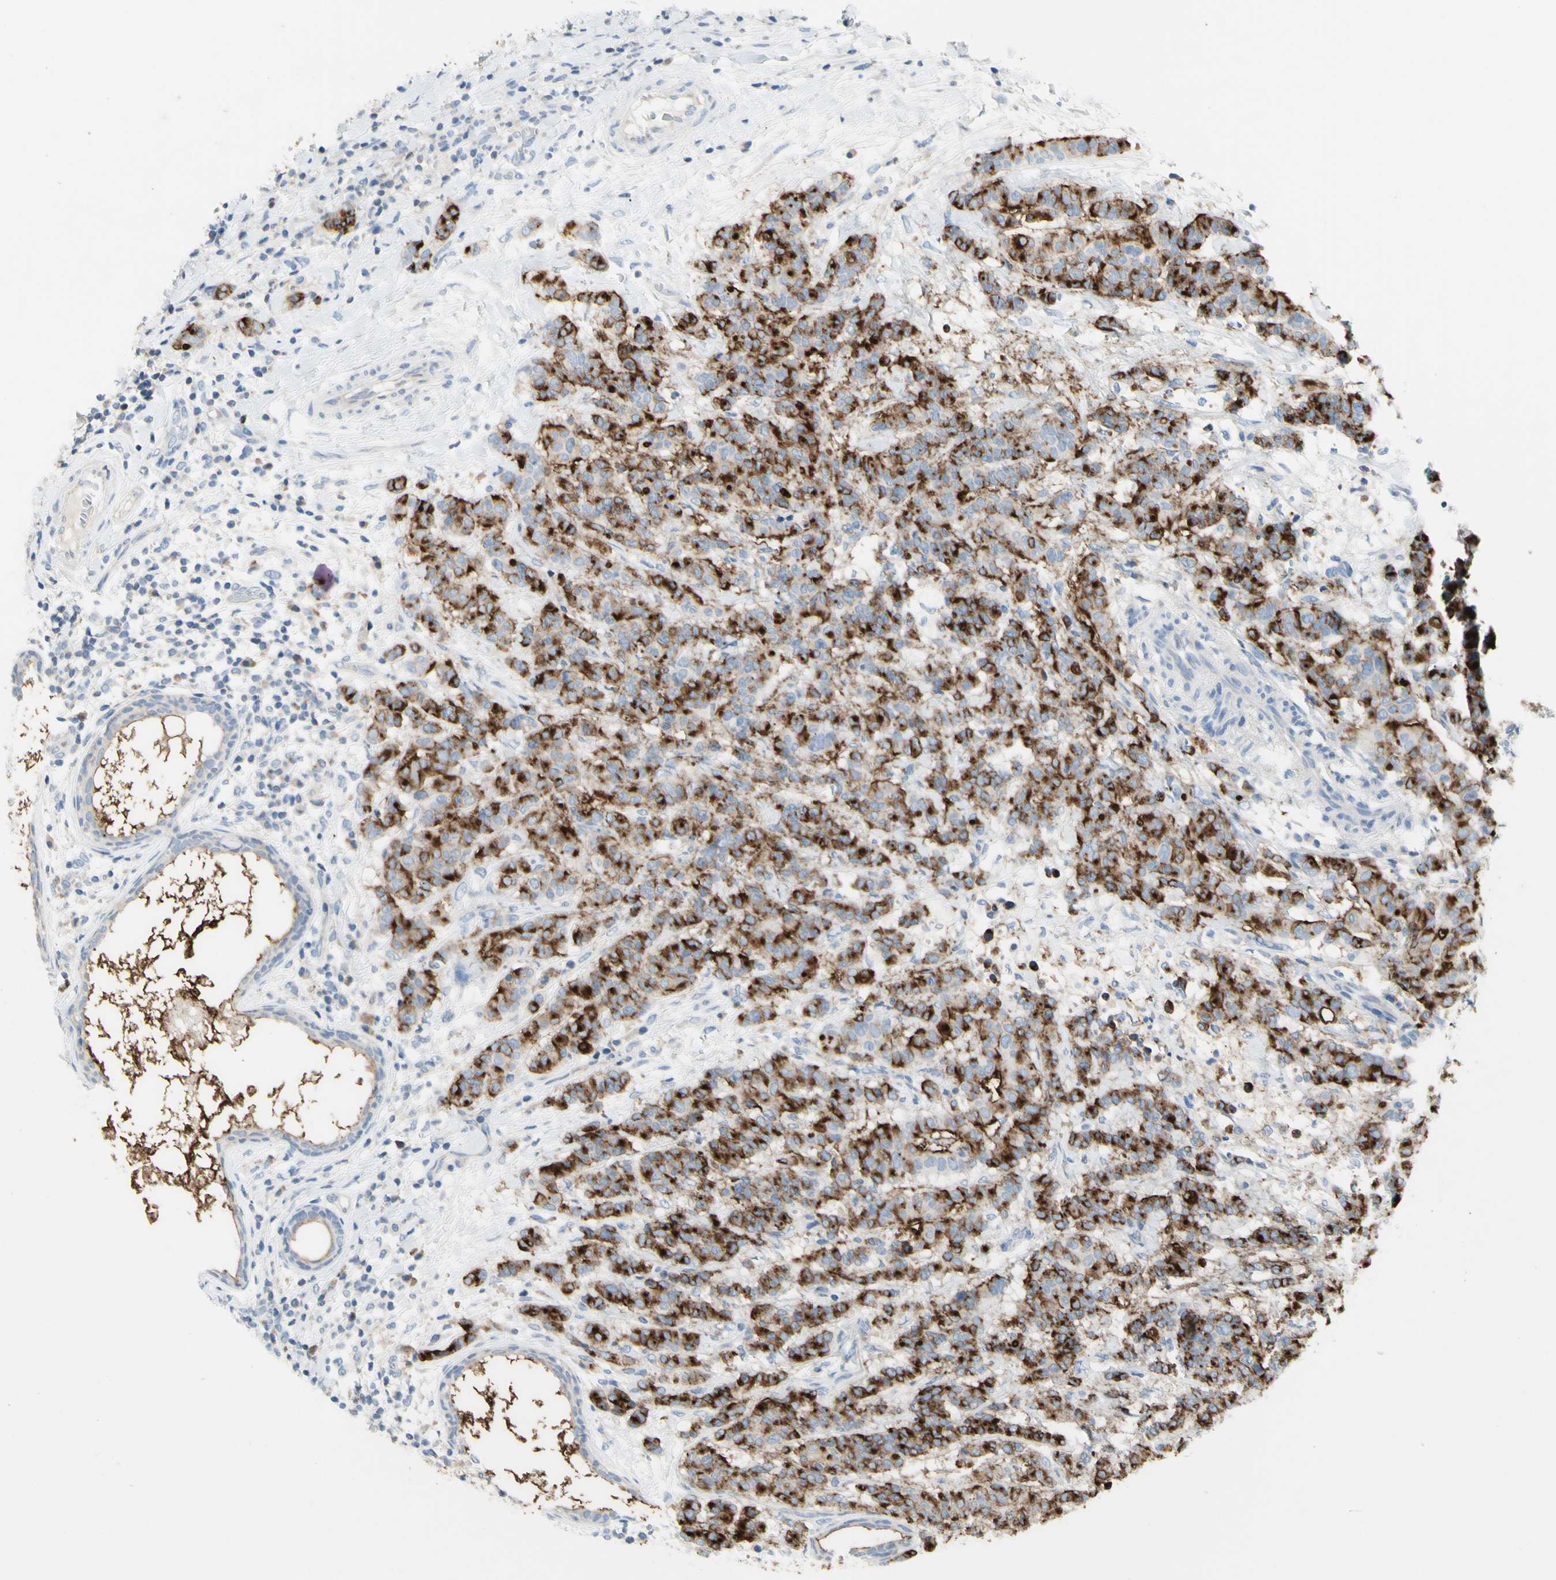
{"staining": {"intensity": "moderate", "quantity": ">75%", "location": "cytoplasmic/membranous"}, "tissue": "breast cancer", "cell_type": "Tumor cells", "image_type": "cancer", "snomed": [{"axis": "morphology", "description": "Duct carcinoma"}, {"axis": "topography", "description": "Breast"}], "caption": "IHC (DAB) staining of human invasive ductal carcinoma (breast) reveals moderate cytoplasmic/membranous protein staining in approximately >75% of tumor cells.", "gene": "MUC1", "patient": {"sex": "female", "age": 40}}